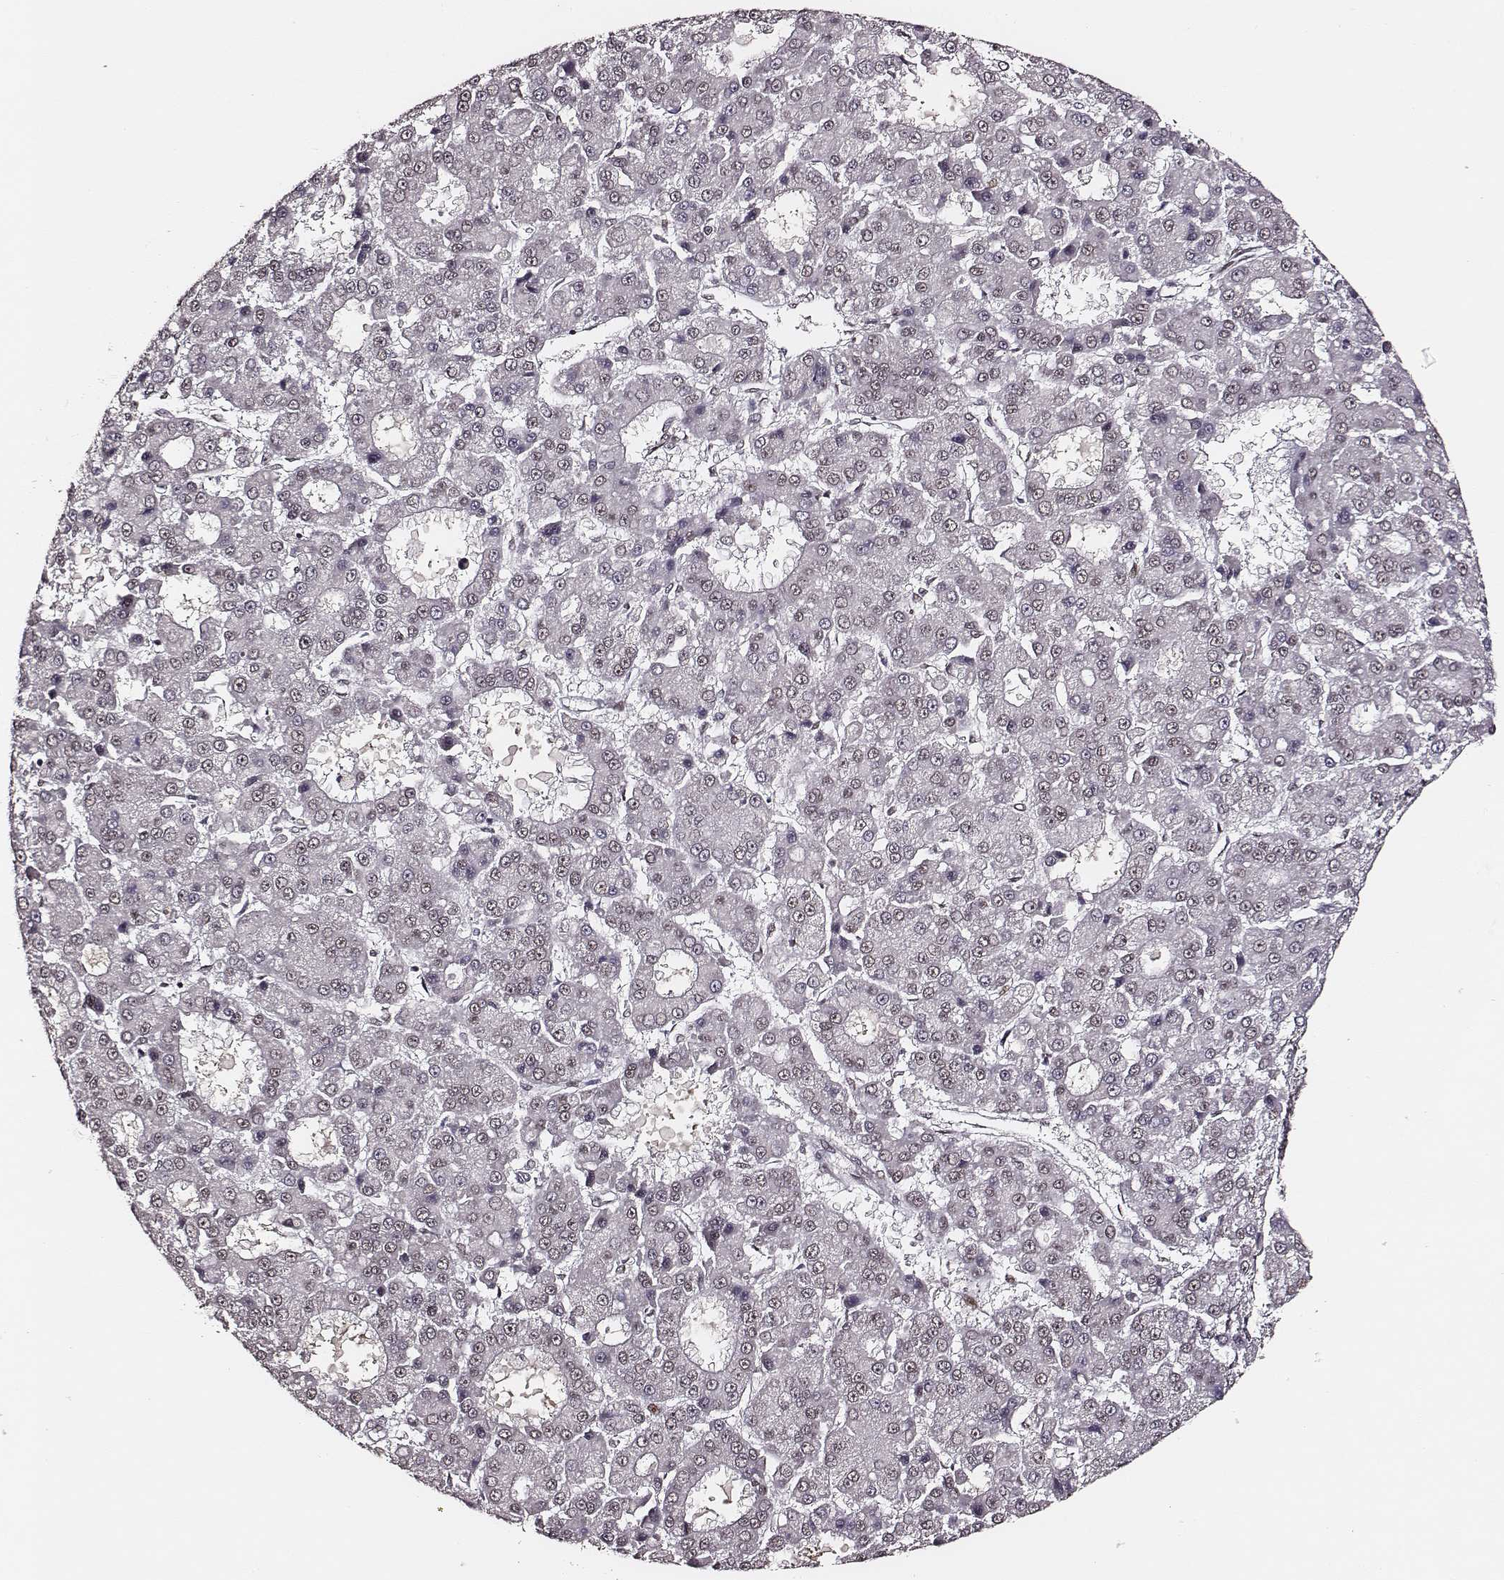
{"staining": {"intensity": "weak", "quantity": "<25%", "location": "nuclear"}, "tissue": "liver cancer", "cell_type": "Tumor cells", "image_type": "cancer", "snomed": [{"axis": "morphology", "description": "Carcinoma, Hepatocellular, NOS"}, {"axis": "topography", "description": "Liver"}], "caption": "An IHC micrograph of liver hepatocellular carcinoma is shown. There is no staining in tumor cells of liver hepatocellular carcinoma.", "gene": "PPARA", "patient": {"sex": "male", "age": 70}}